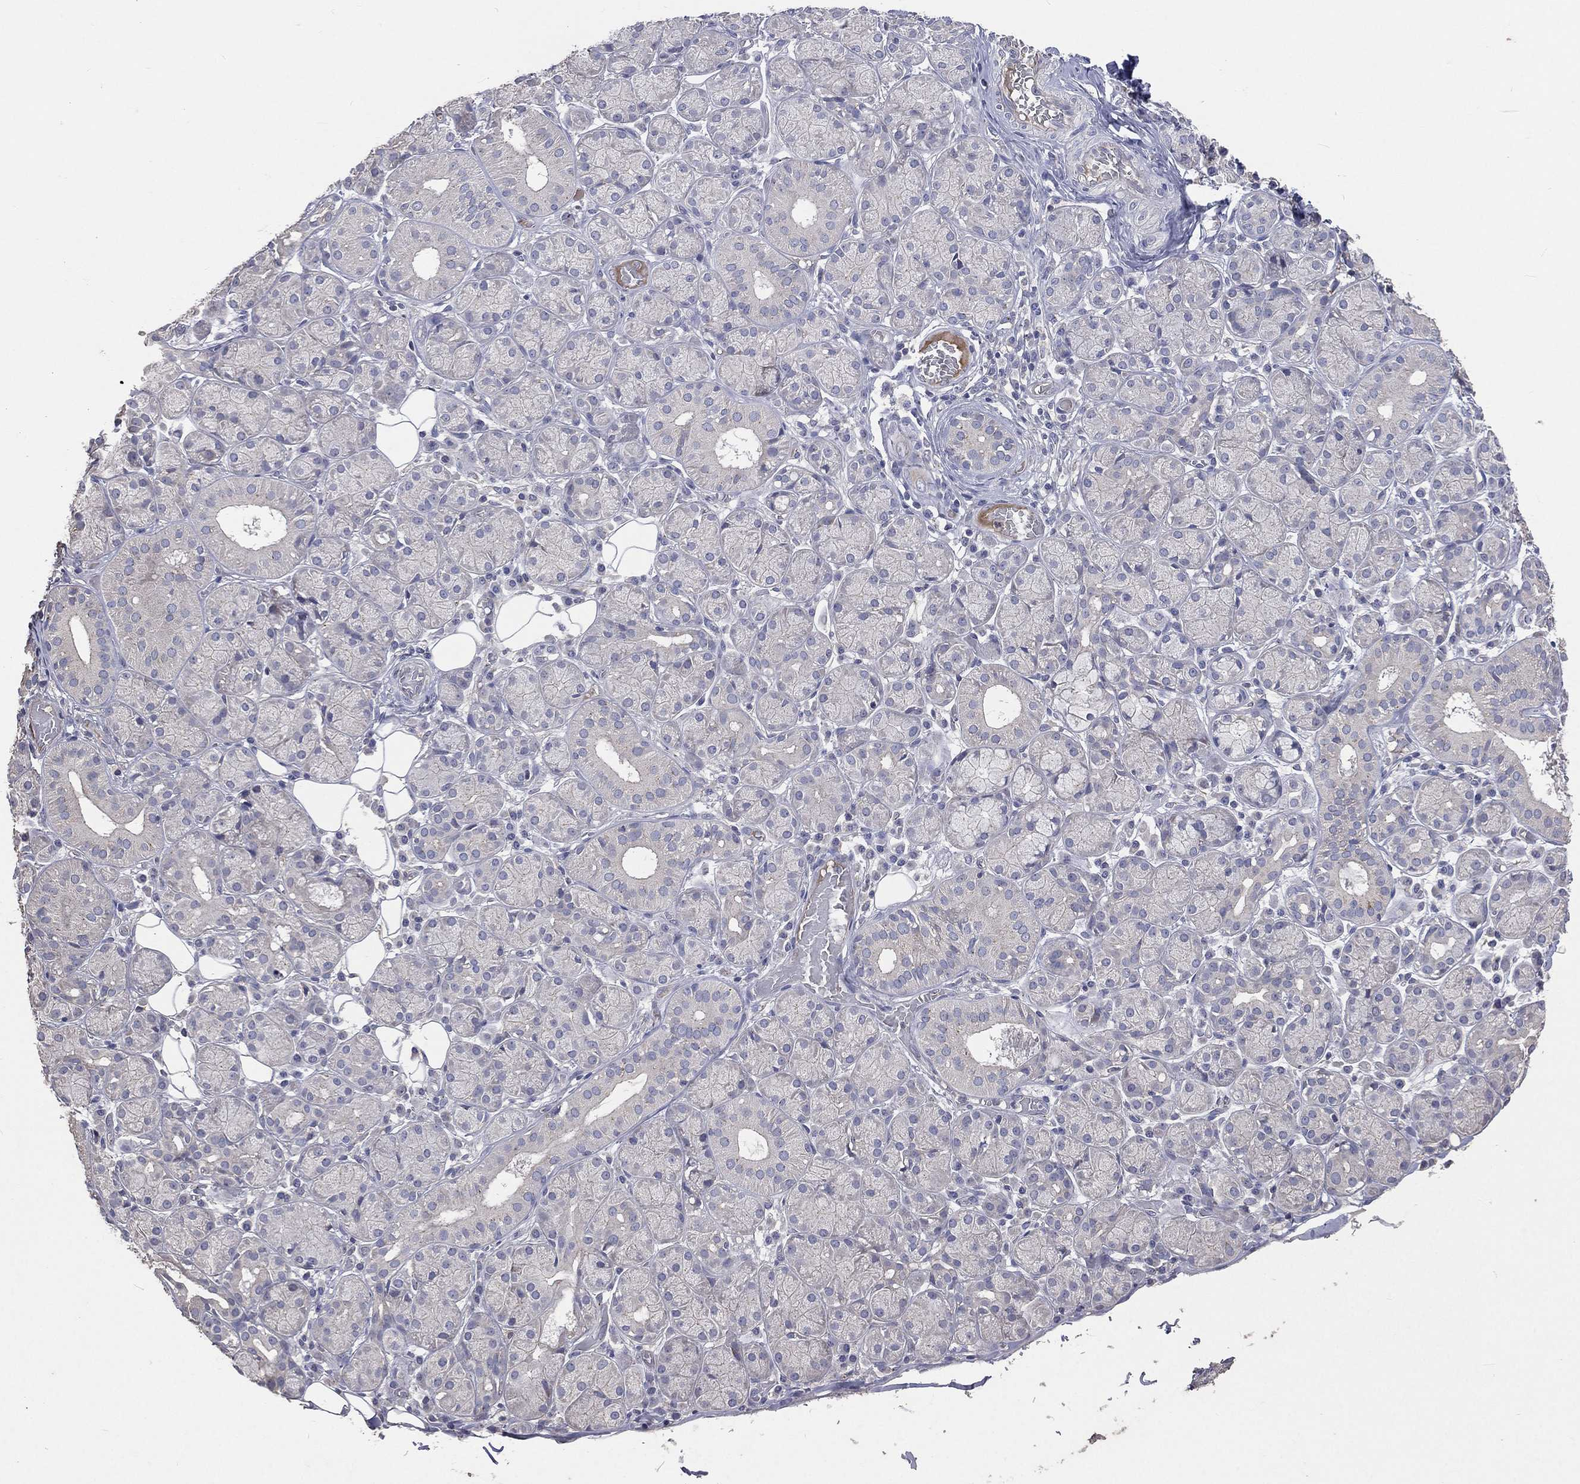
{"staining": {"intensity": "negative", "quantity": "none", "location": "none"}, "tissue": "salivary gland", "cell_type": "Glandular cells", "image_type": "normal", "snomed": [{"axis": "morphology", "description": "Normal tissue, NOS"}, {"axis": "topography", "description": "Salivary gland"}], "caption": "This is a image of immunohistochemistry staining of normal salivary gland, which shows no positivity in glandular cells.", "gene": "CROCC", "patient": {"sex": "male", "age": 71}}